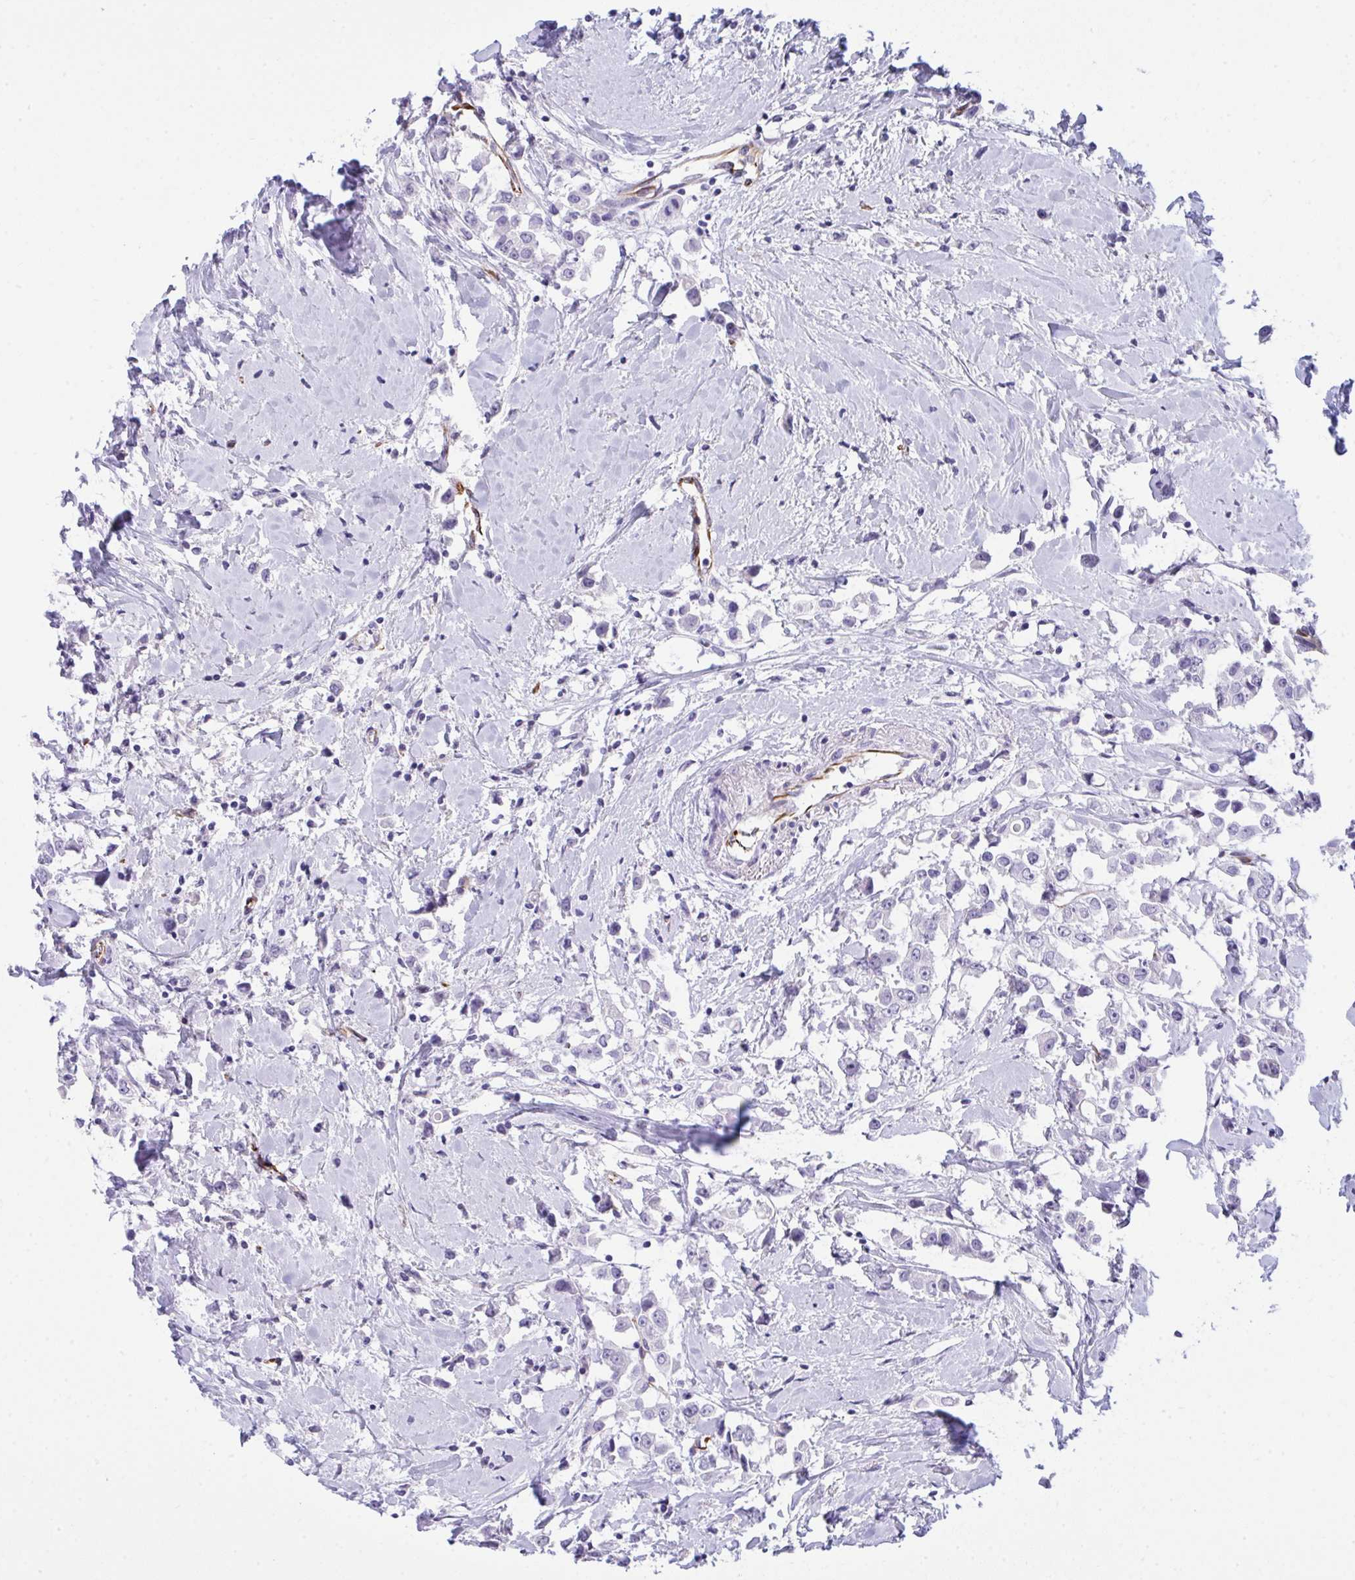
{"staining": {"intensity": "negative", "quantity": "none", "location": "none"}, "tissue": "breast cancer", "cell_type": "Tumor cells", "image_type": "cancer", "snomed": [{"axis": "morphology", "description": "Duct carcinoma"}, {"axis": "topography", "description": "Breast"}], "caption": "Immunohistochemistry of breast cancer reveals no staining in tumor cells. The staining was performed using DAB to visualize the protein expression in brown, while the nuclei were stained in blue with hematoxylin (Magnification: 20x).", "gene": "SLC35B1", "patient": {"sex": "female", "age": 61}}